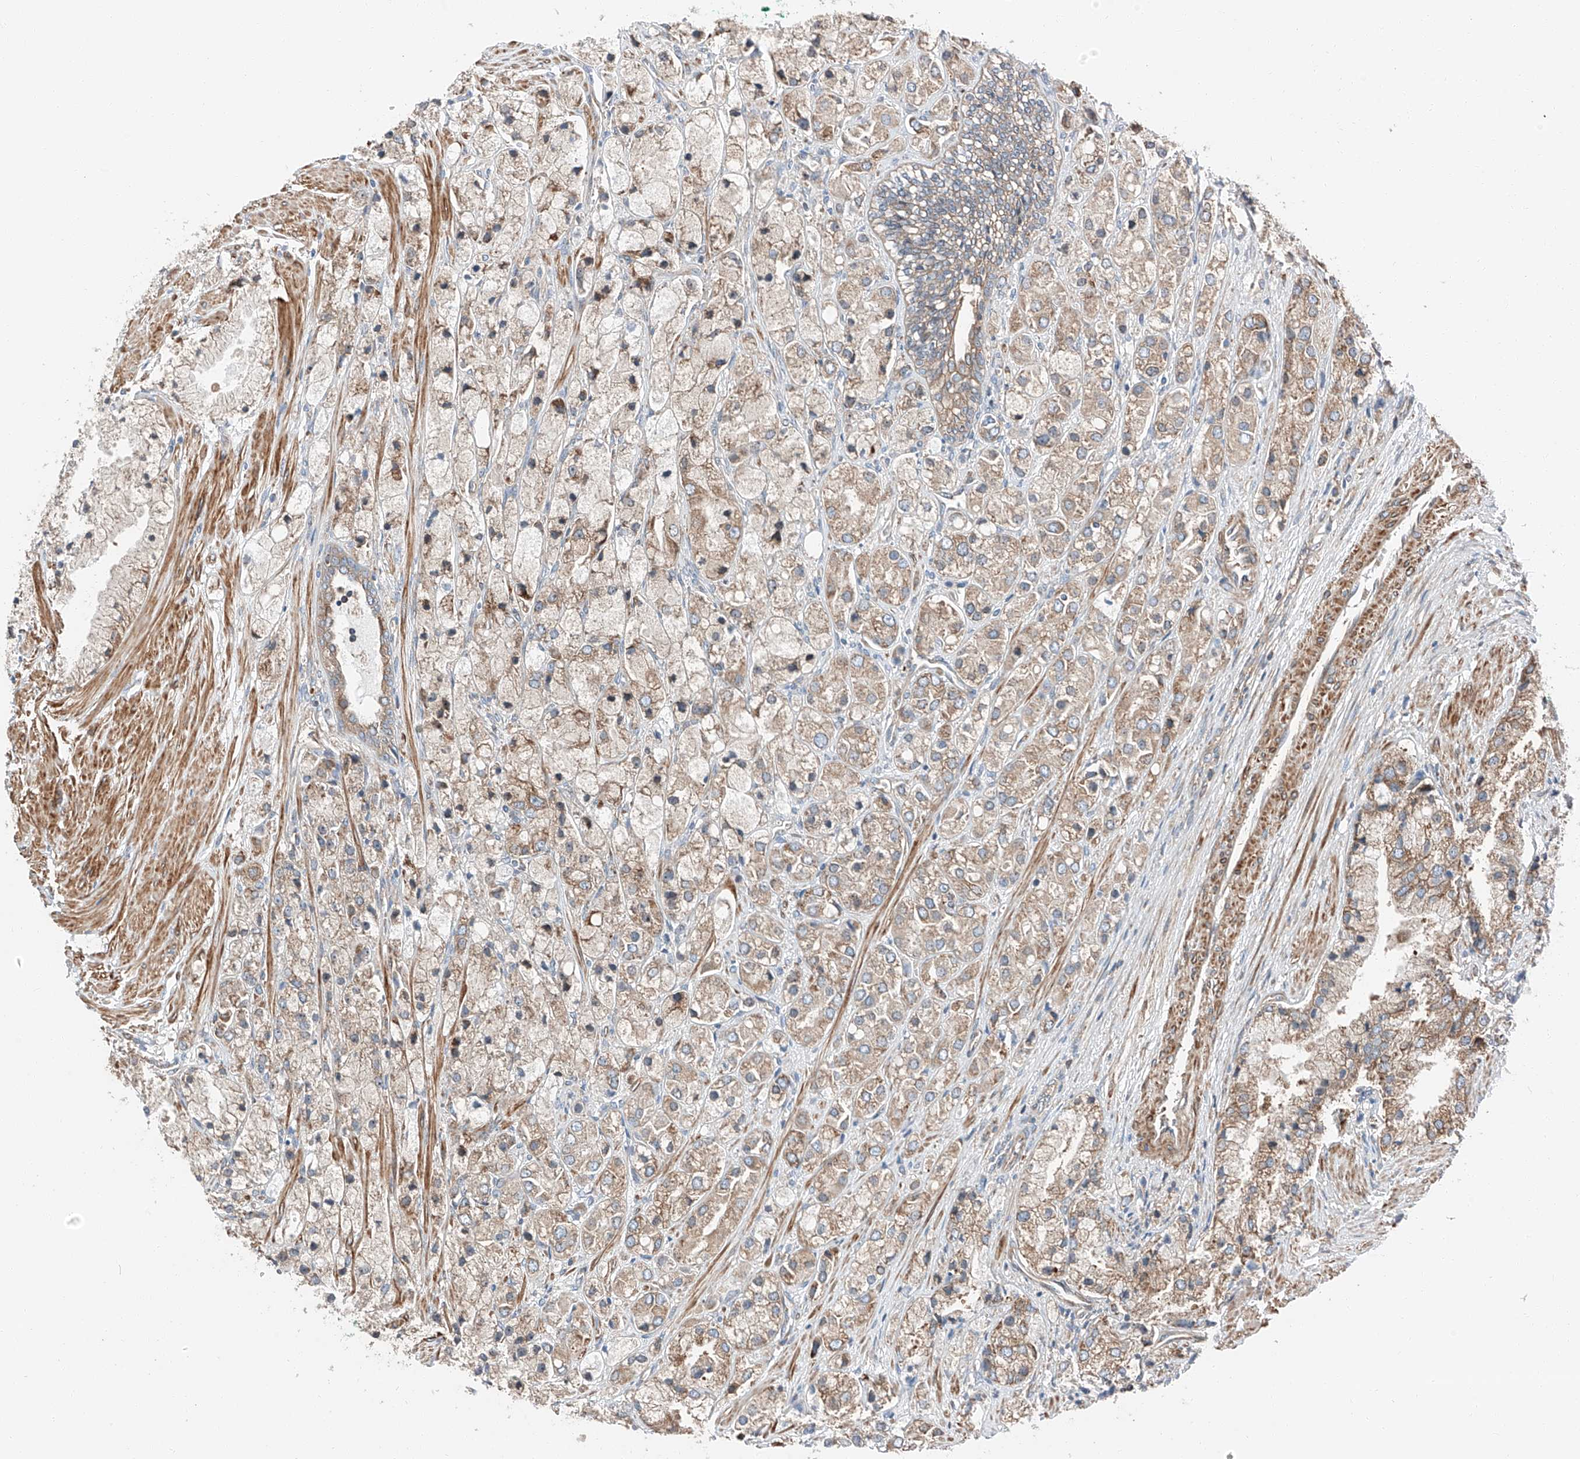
{"staining": {"intensity": "moderate", "quantity": "25%-75%", "location": "cytoplasmic/membranous"}, "tissue": "prostate cancer", "cell_type": "Tumor cells", "image_type": "cancer", "snomed": [{"axis": "morphology", "description": "Adenocarcinoma, High grade"}, {"axis": "topography", "description": "Prostate"}], "caption": "Immunohistochemistry (DAB) staining of human prostate cancer shows moderate cytoplasmic/membranous protein positivity in about 25%-75% of tumor cells.", "gene": "ZC3H15", "patient": {"sex": "male", "age": 50}}